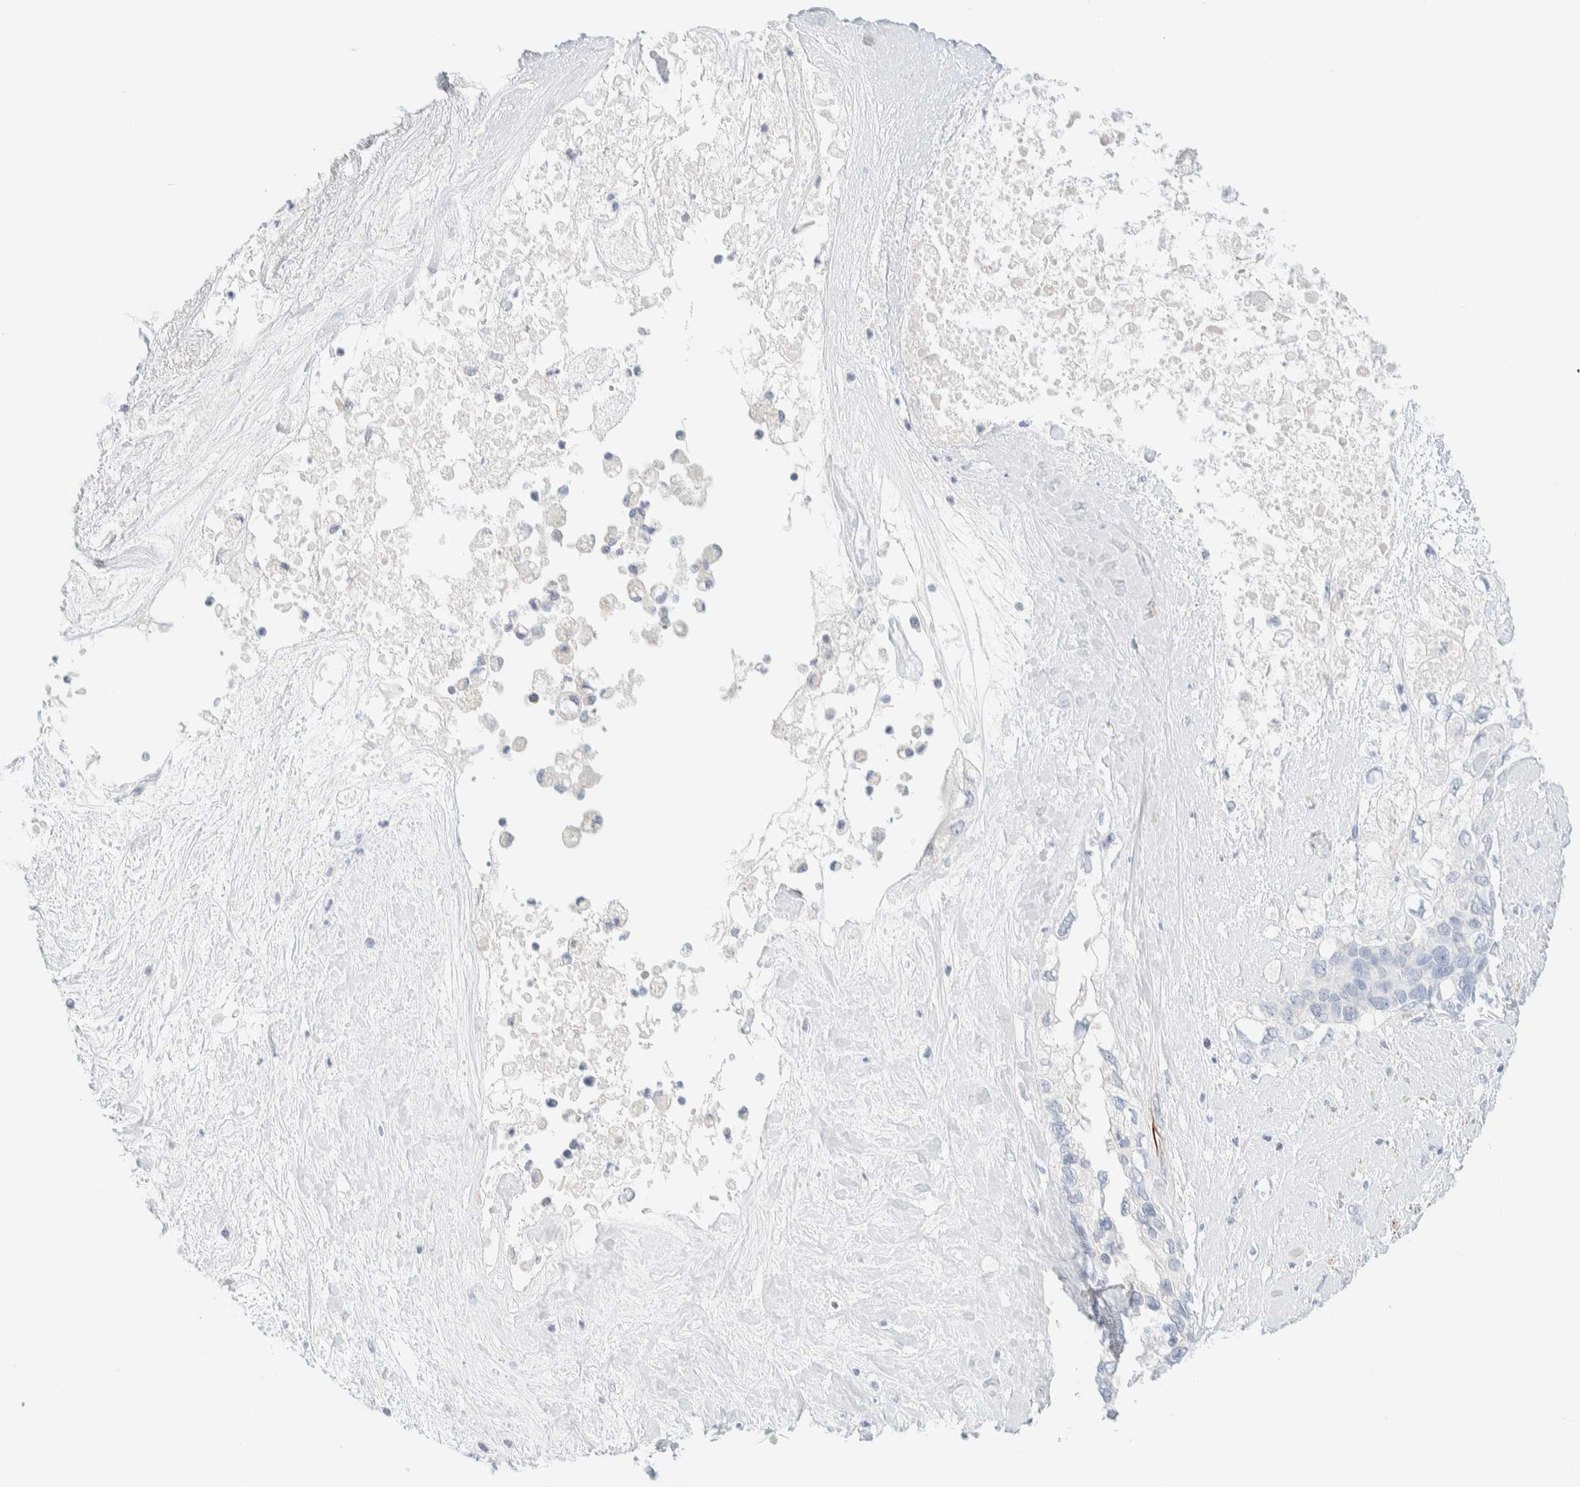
{"staining": {"intensity": "negative", "quantity": "none", "location": "none"}, "tissue": "pancreatic cancer", "cell_type": "Tumor cells", "image_type": "cancer", "snomed": [{"axis": "morphology", "description": "Adenocarcinoma, NOS"}, {"axis": "topography", "description": "Pancreas"}], "caption": "This is a histopathology image of immunohistochemistry (IHC) staining of pancreatic cancer, which shows no positivity in tumor cells.", "gene": "AFMID", "patient": {"sex": "female", "age": 56}}